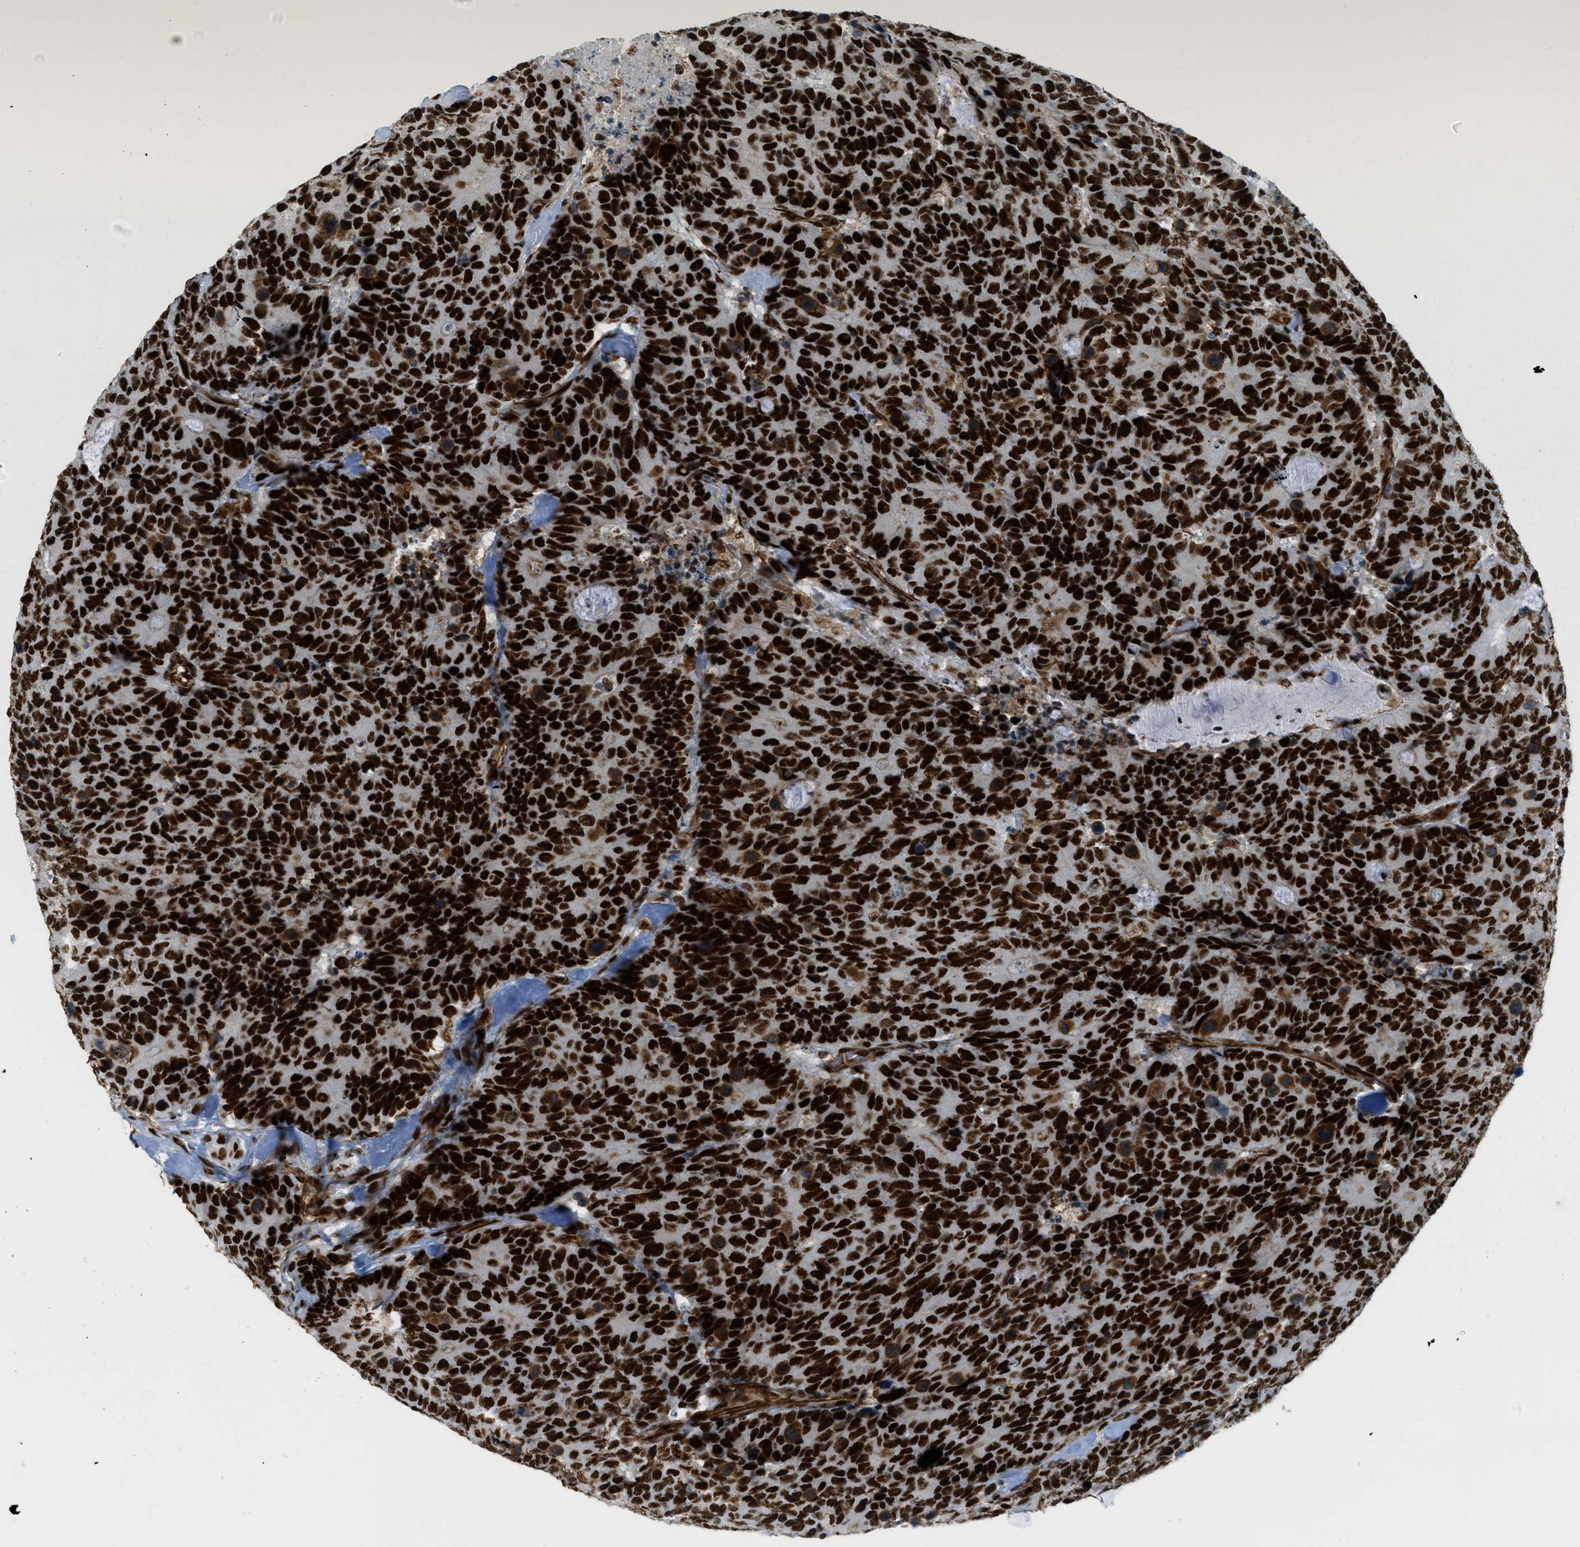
{"staining": {"intensity": "strong", "quantity": ">75%", "location": "nuclear"}, "tissue": "colorectal cancer", "cell_type": "Tumor cells", "image_type": "cancer", "snomed": [{"axis": "morphology", "description": "Adenocarcinoma, NOS"}, {"axis": "topography", "description": "Colon"}], "caption": "Colorectal cancer (adenocarcinoma) stained with DAB IHC shows high levels of strong nuclear staining in about >75% of tumor cells.", "gene": "ZFR", "patient": {"sex": "female", "age": 86}}